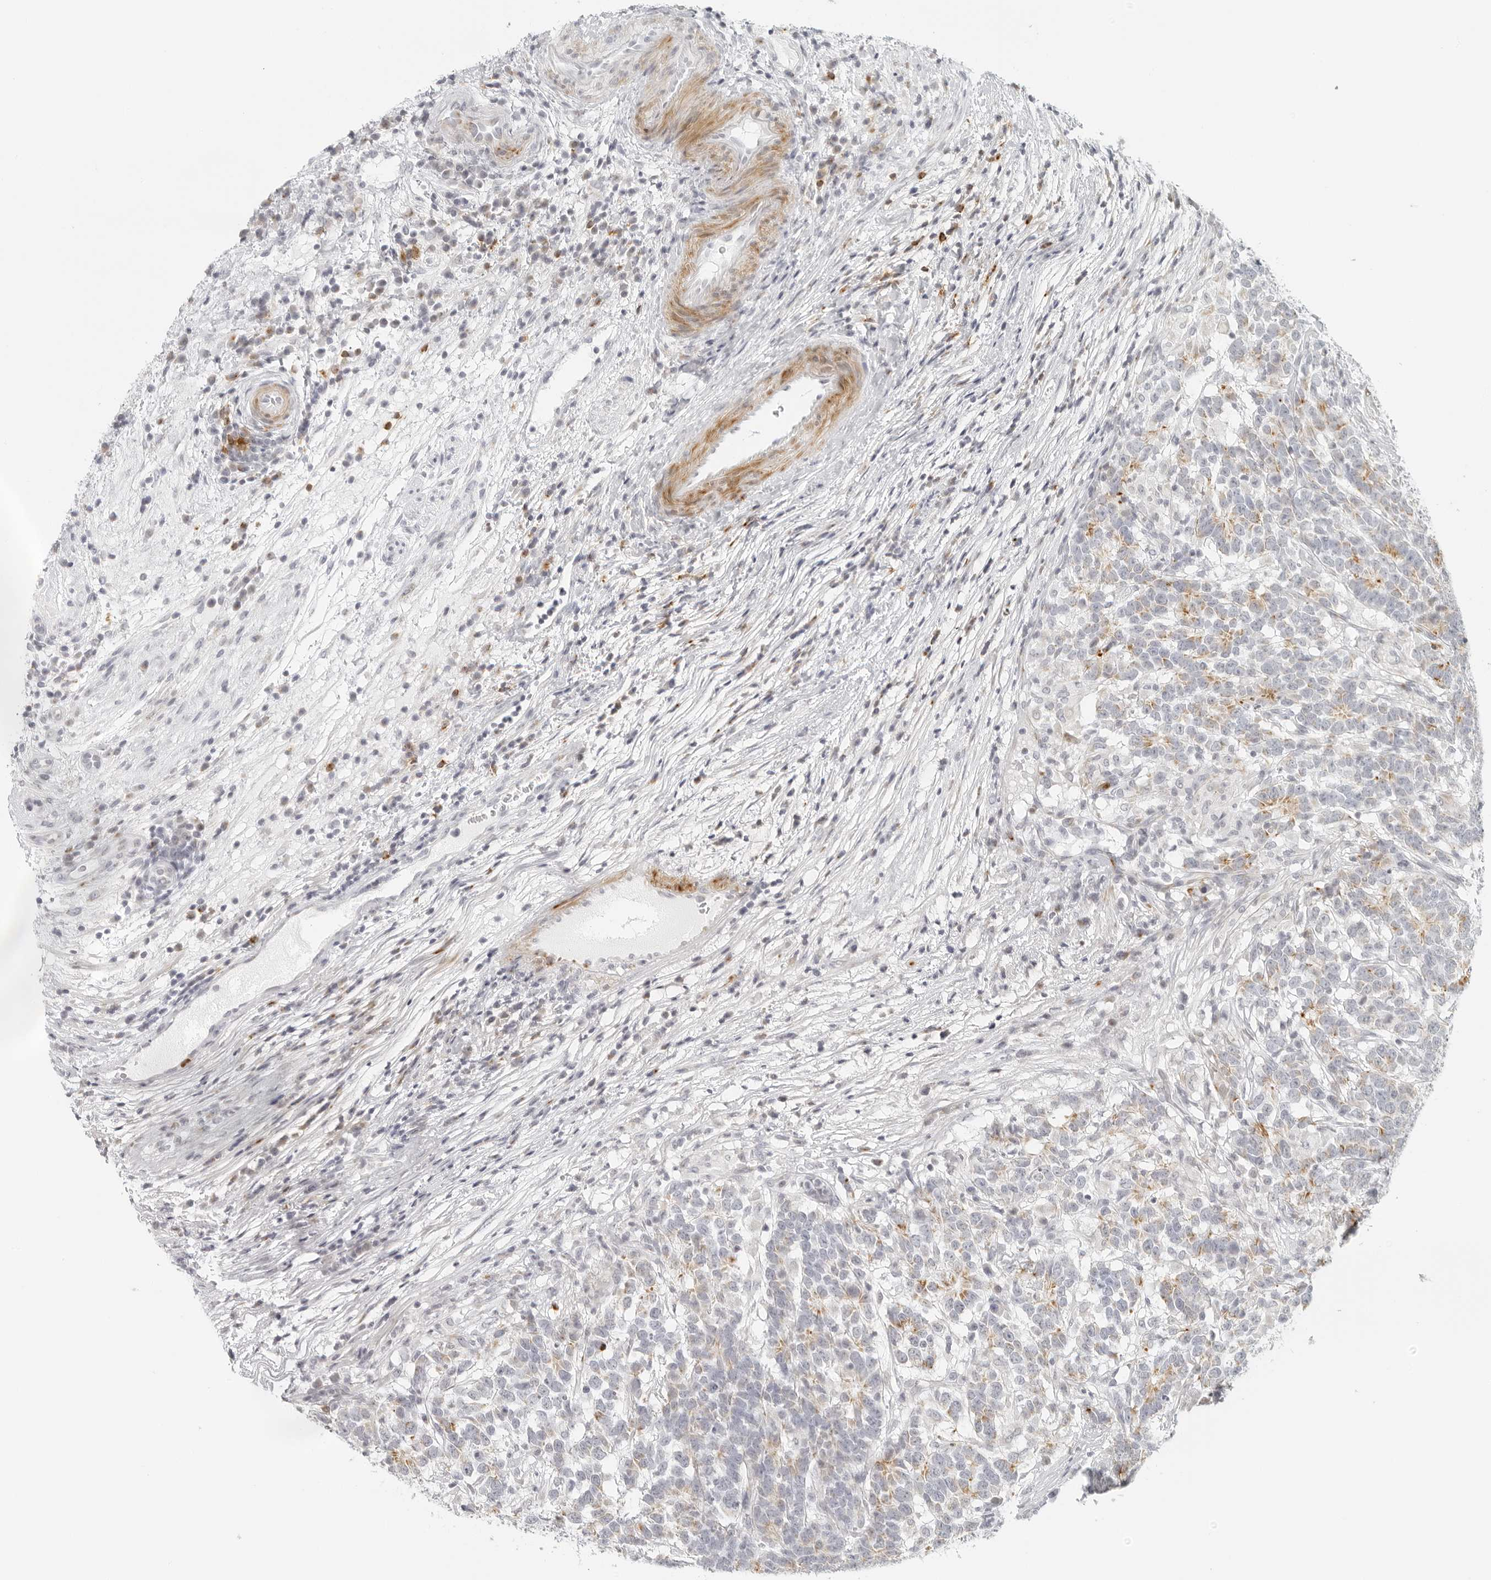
{"staining": {"intensity": "moderate", "quantity": "<25%", "location": "cytoplasmic/membranous"}, "tissue": "testis cancer", "cell_type": "Tumor cells", "image_type": "cancer", "snomed": [{"axis": "morphology", "description": "Carcinoma, Embryonal, NOS"}, {"axis": "topography", "description": "Testis"}], "caption": "Immunohistochemistry image of neoplastic tissue: human testis cancer (embryonal carcinoma) stained using immunohistochemistry (IHC) reveals low levels of moderate protein expression localized specifically in the cytoplasmic/membranous of tumor cells, appearing as a cytoplasmic/membranous brown color.", "gene": "RPS6KC1", "patient": {"sex": "male", "age": 26}}